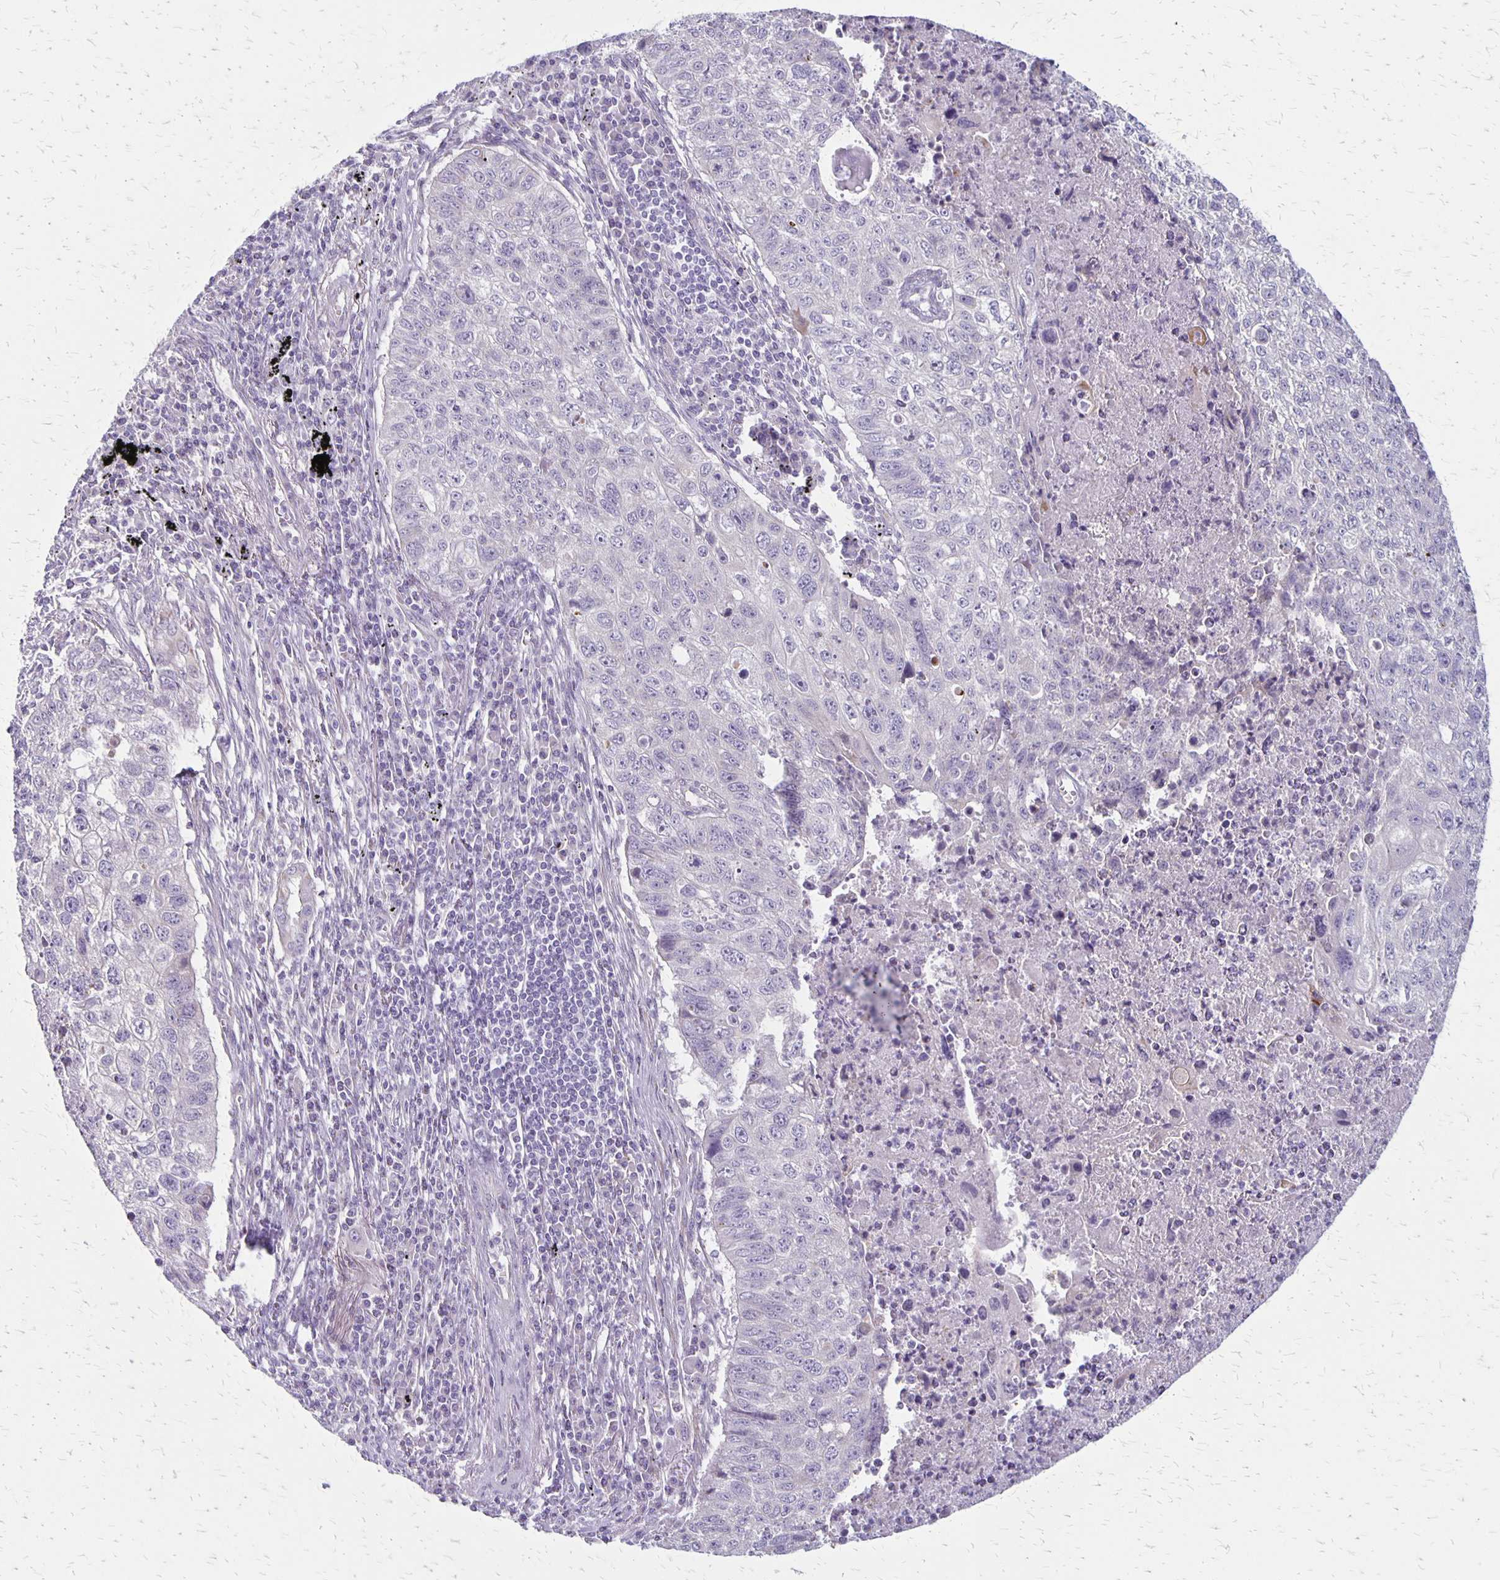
{"staining": {"intensity": "negative", "quantity": "none", "location": "none"}, "tissue": "lung cancer", "cell_type": "Tumor cells", "image_type": "cancer", "snomed": [{"axis": "morphology", "description": "Normal morphology"}, {"axis": "morphology", "description": "Aneuploidy"}, {"axis": "morphology", "description": "Squamous cell carcinoma, NOS"}, {"axis": "topography", "description": "Lymph node"}, {"axis": "topography", "description": "Lung"}], "caption": "Protein analysis of lung aneuploidy reveals no significant staining in tumor cells. (DAB IHC visualized using brightfield microscopy, high magnification).", "gene": "HOMER1", "patient": {"sex": "female", "age": 76}}